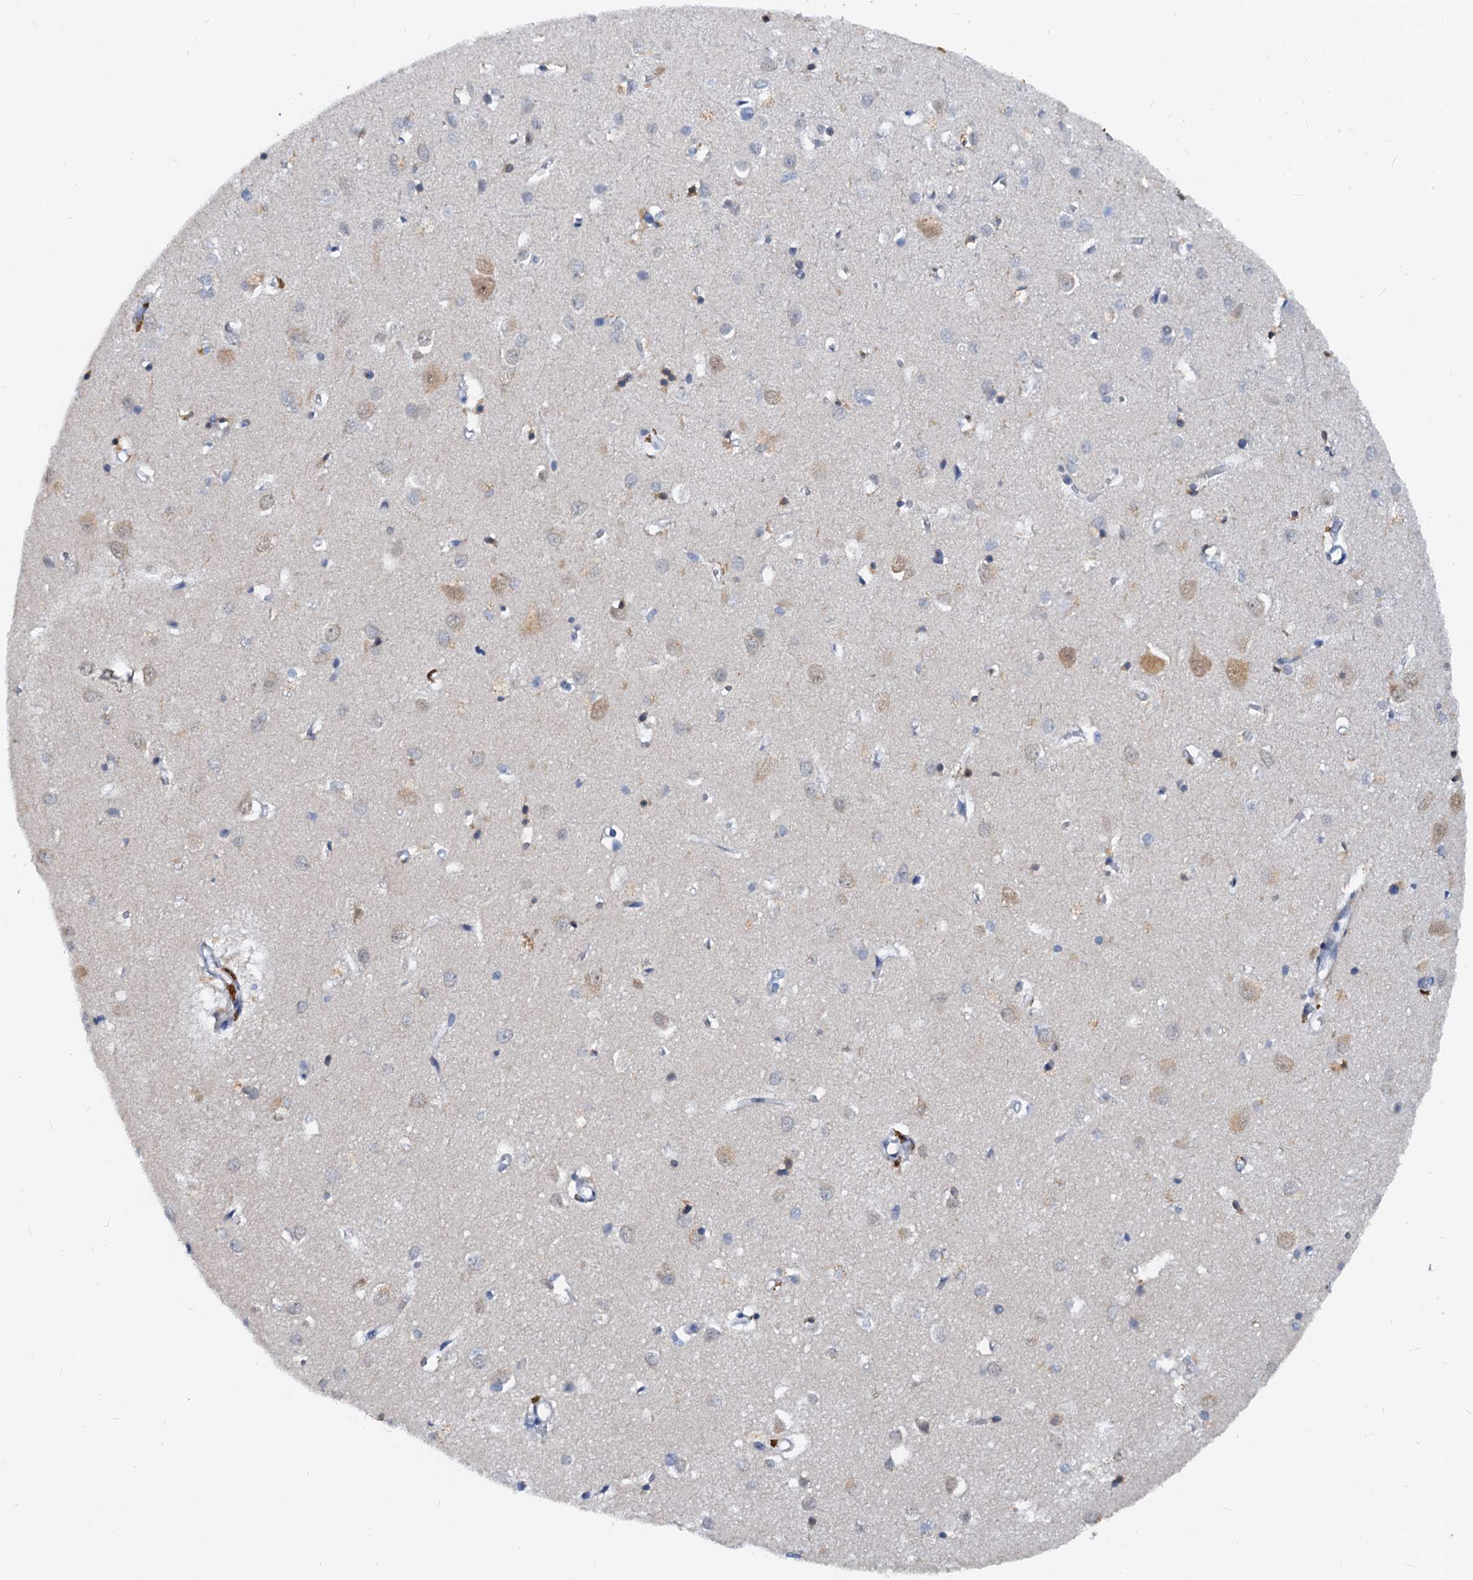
{"staining": {"intensity": "negative", "quantity": "none", "location": "none"}, "tissue": "cerebral cortex", "cell_type": "Endothelial cells", "image_type": "normal", "snomed": [{"axis": "morphology", "description": "Normal tissue, NOS"}, {"axis": "topography", "description": "Cerebral cortex"}], "caption": "Immunohistochemistry (IHC) of benign cerebral cortex reveals no staining in endothelial cells.", "gene": "PTGES3", "patient": {"sex": "female", "age": 64}}